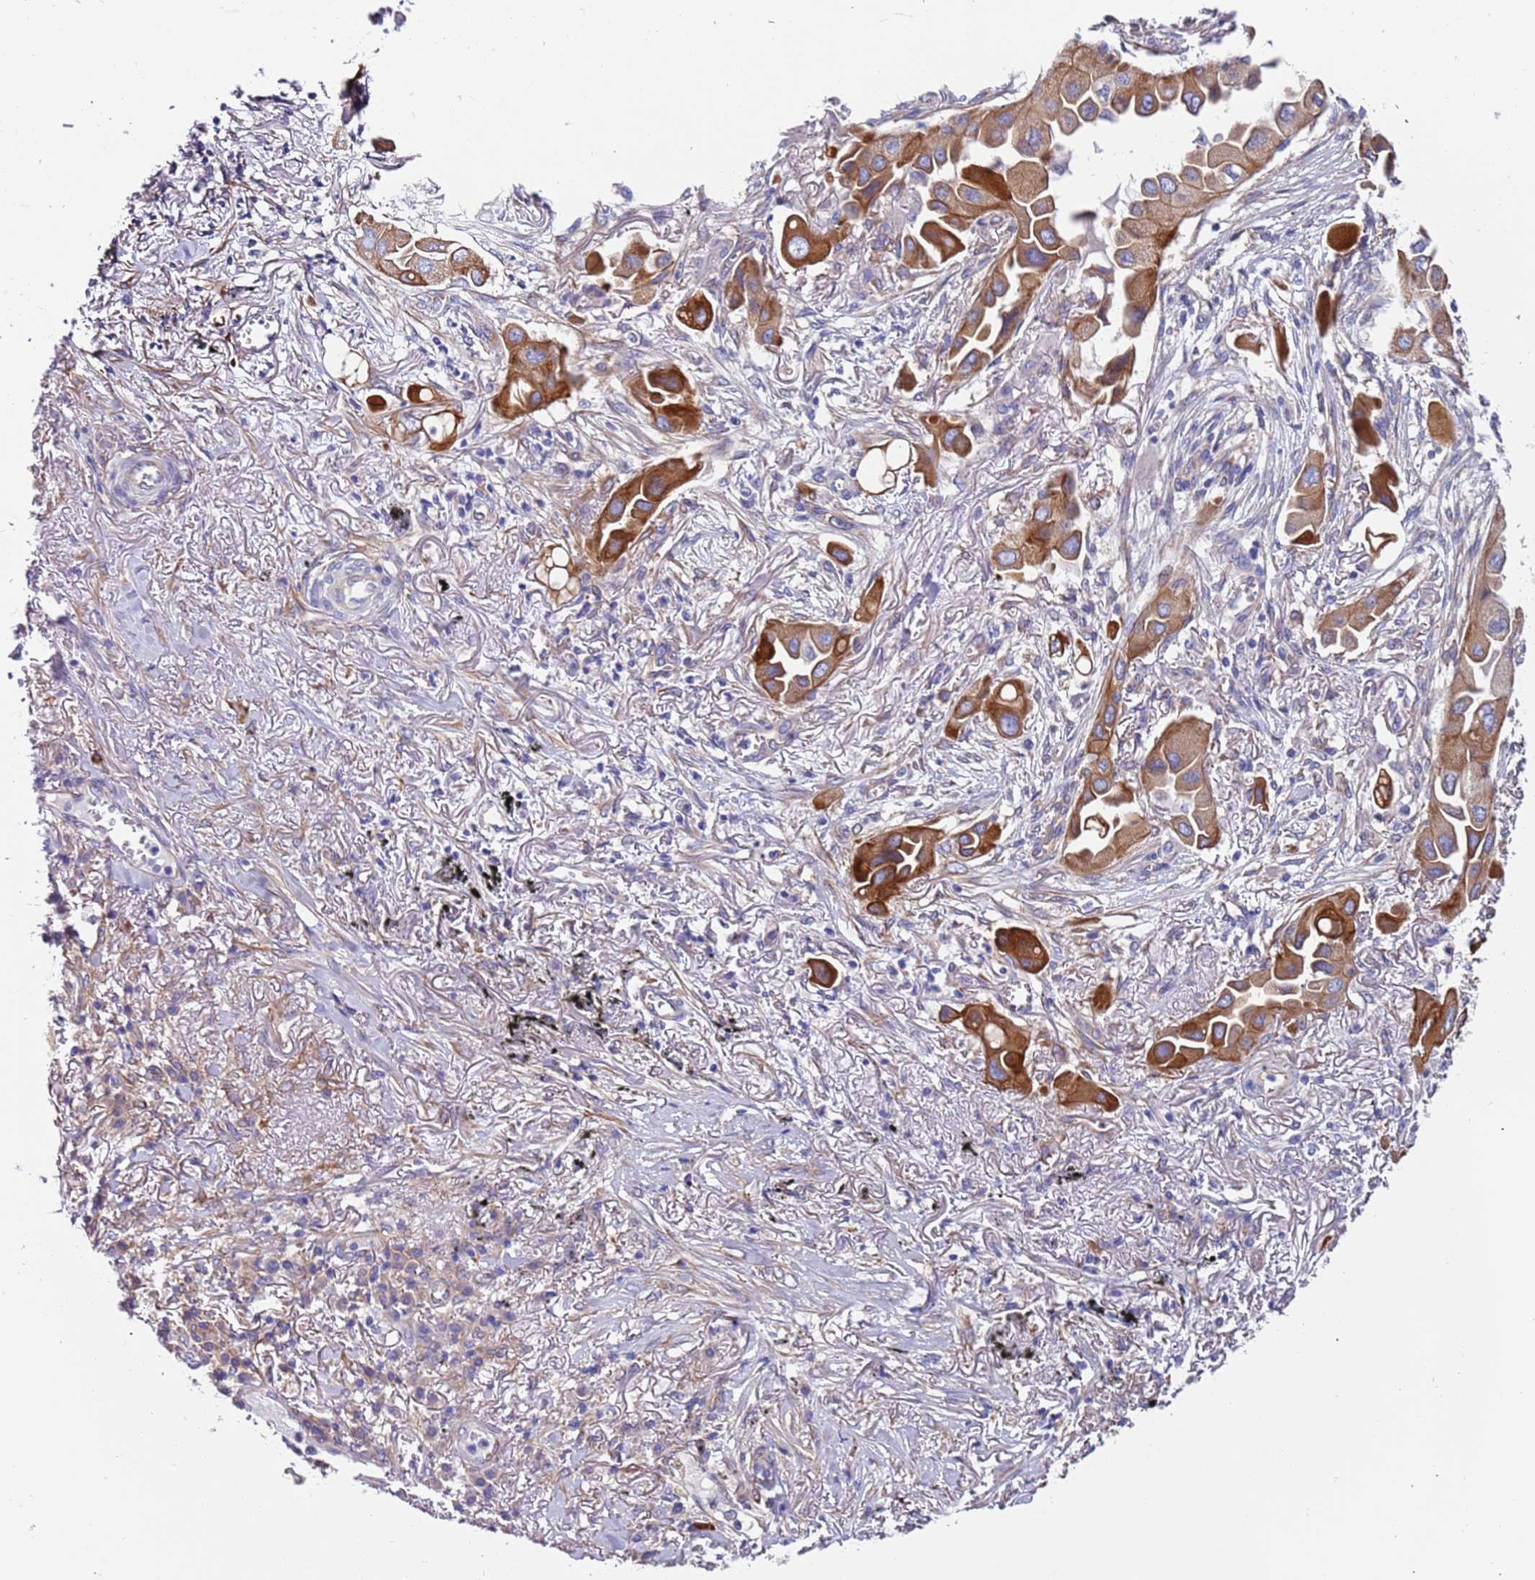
{"staining": {"intensity": "moderate", "quantity": ">75%", "location": "cytoplasmic/membranous"}, "tissue": "lung cancer", "cell_type": "Tumor cells", "image_type": "cancer", "snomed": [{"axis": "morphology", "description": "Adenocarcinoma, NOS"}, {"axis": "topography", "description": "Lung"}], "caption": "The photomicrograph reveals immunohistochemical staining of lung cancer. There is moderate cytoplasmic/membranous staining is appreciated in about >75% of tumor cells.", "gene": "LAMB4", "patient": {"sex": "female", "age": 76}}